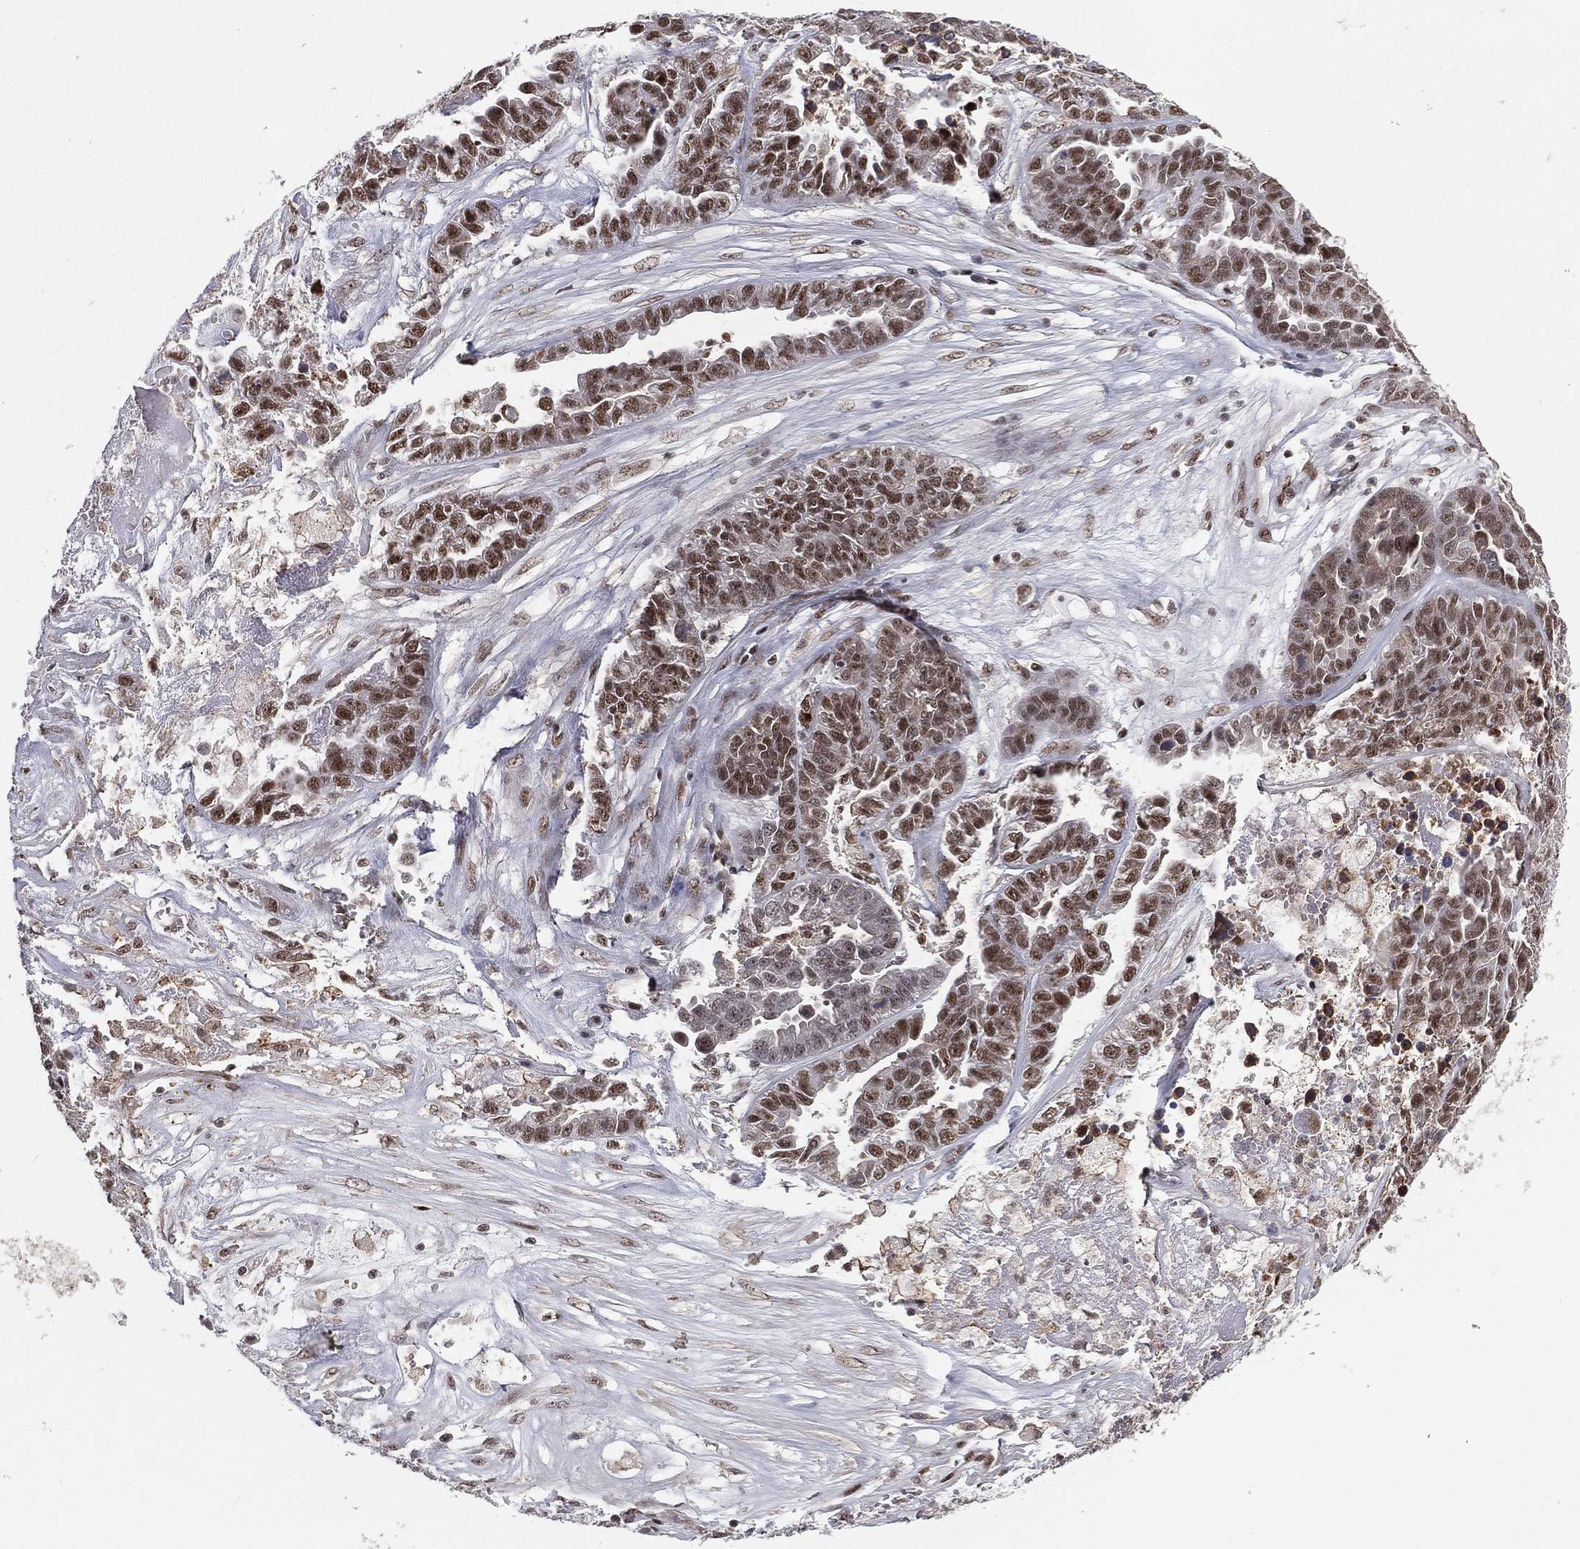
{"staining": {"intensity": "strong", "quantity": "25%-75%", "location": "nuclear"}, "tissue": "ovarian cancer", "cell_type": "Tumor cells", "image_type": "cancer", "snomed": [{"axis": "morphology", "description": "Cystadenocarcinoma, serous, NOS"}, {"axis": "topography", "description": "Ovary"}], "caption": "Human ovarian cancer stained for a protein (brown) shows strong nuclear positive staining in about 25%-75% of tumor cells.", "gene": "GPALPP1", "patient": {"sex": "female", "age": 87}}